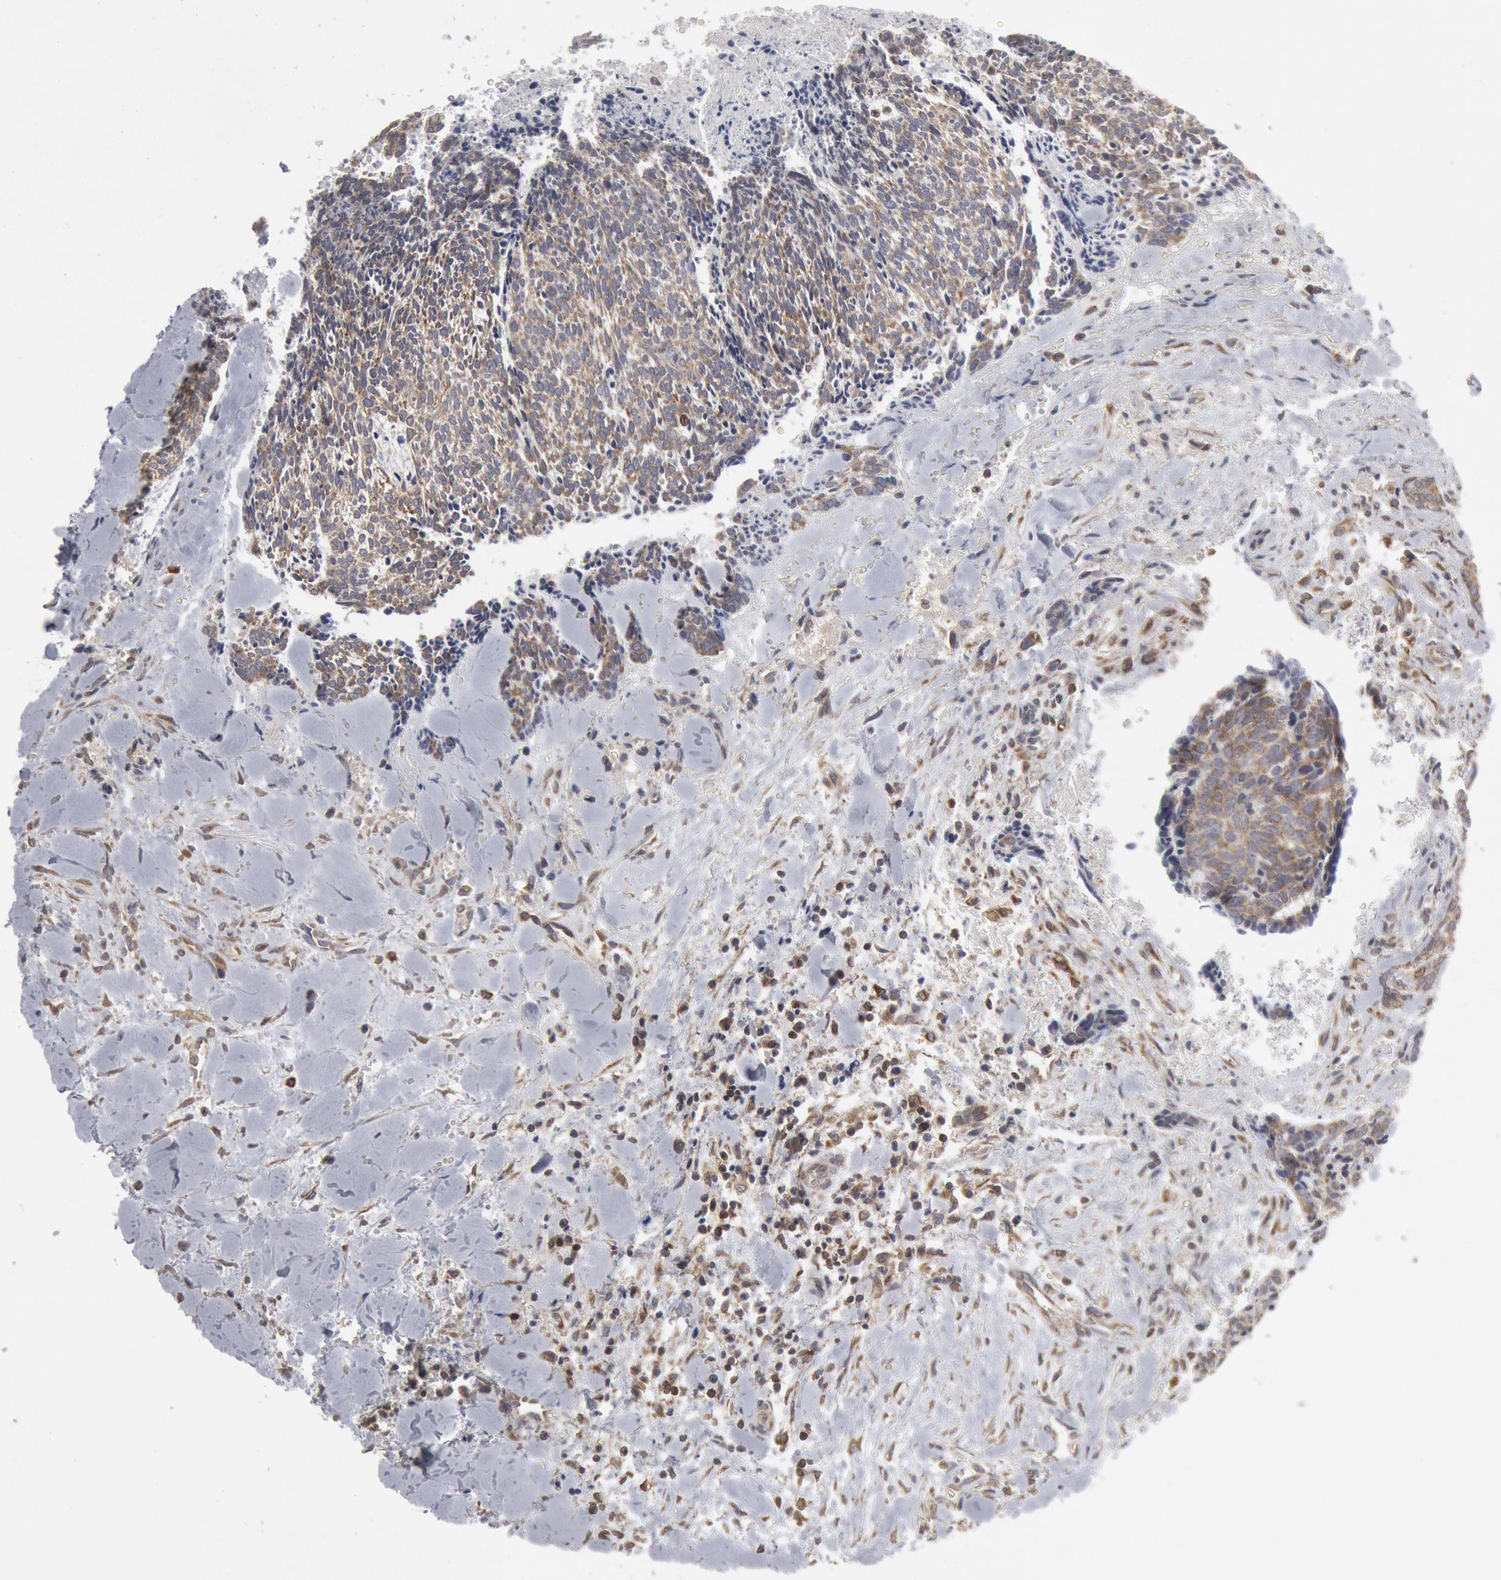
{"staining": {"intensity": "weak", "quantity": ">75%", "location": "cytoplasmic/membranous"}, "tissue": "head and neck cancer", "cell_type": "Tumor cells", "image_type": "cancer", "snomed": [{"axis": "morphology", "description": "Squamous cell carcinoma, NOS"}, {"axis": "topography", "description": "Salivary gland"}, {"axis": "topography", "description": "Head-Neck"}], "caption": "Immunohistochemistry (IHC) (DAB) staining of head and neck cancer reveals weak cytoplasmic/membranous protein expression in about >75% of tumor cells.", "gene": "OSBPL8", "patient": {"sex": "male", "age": 70}}